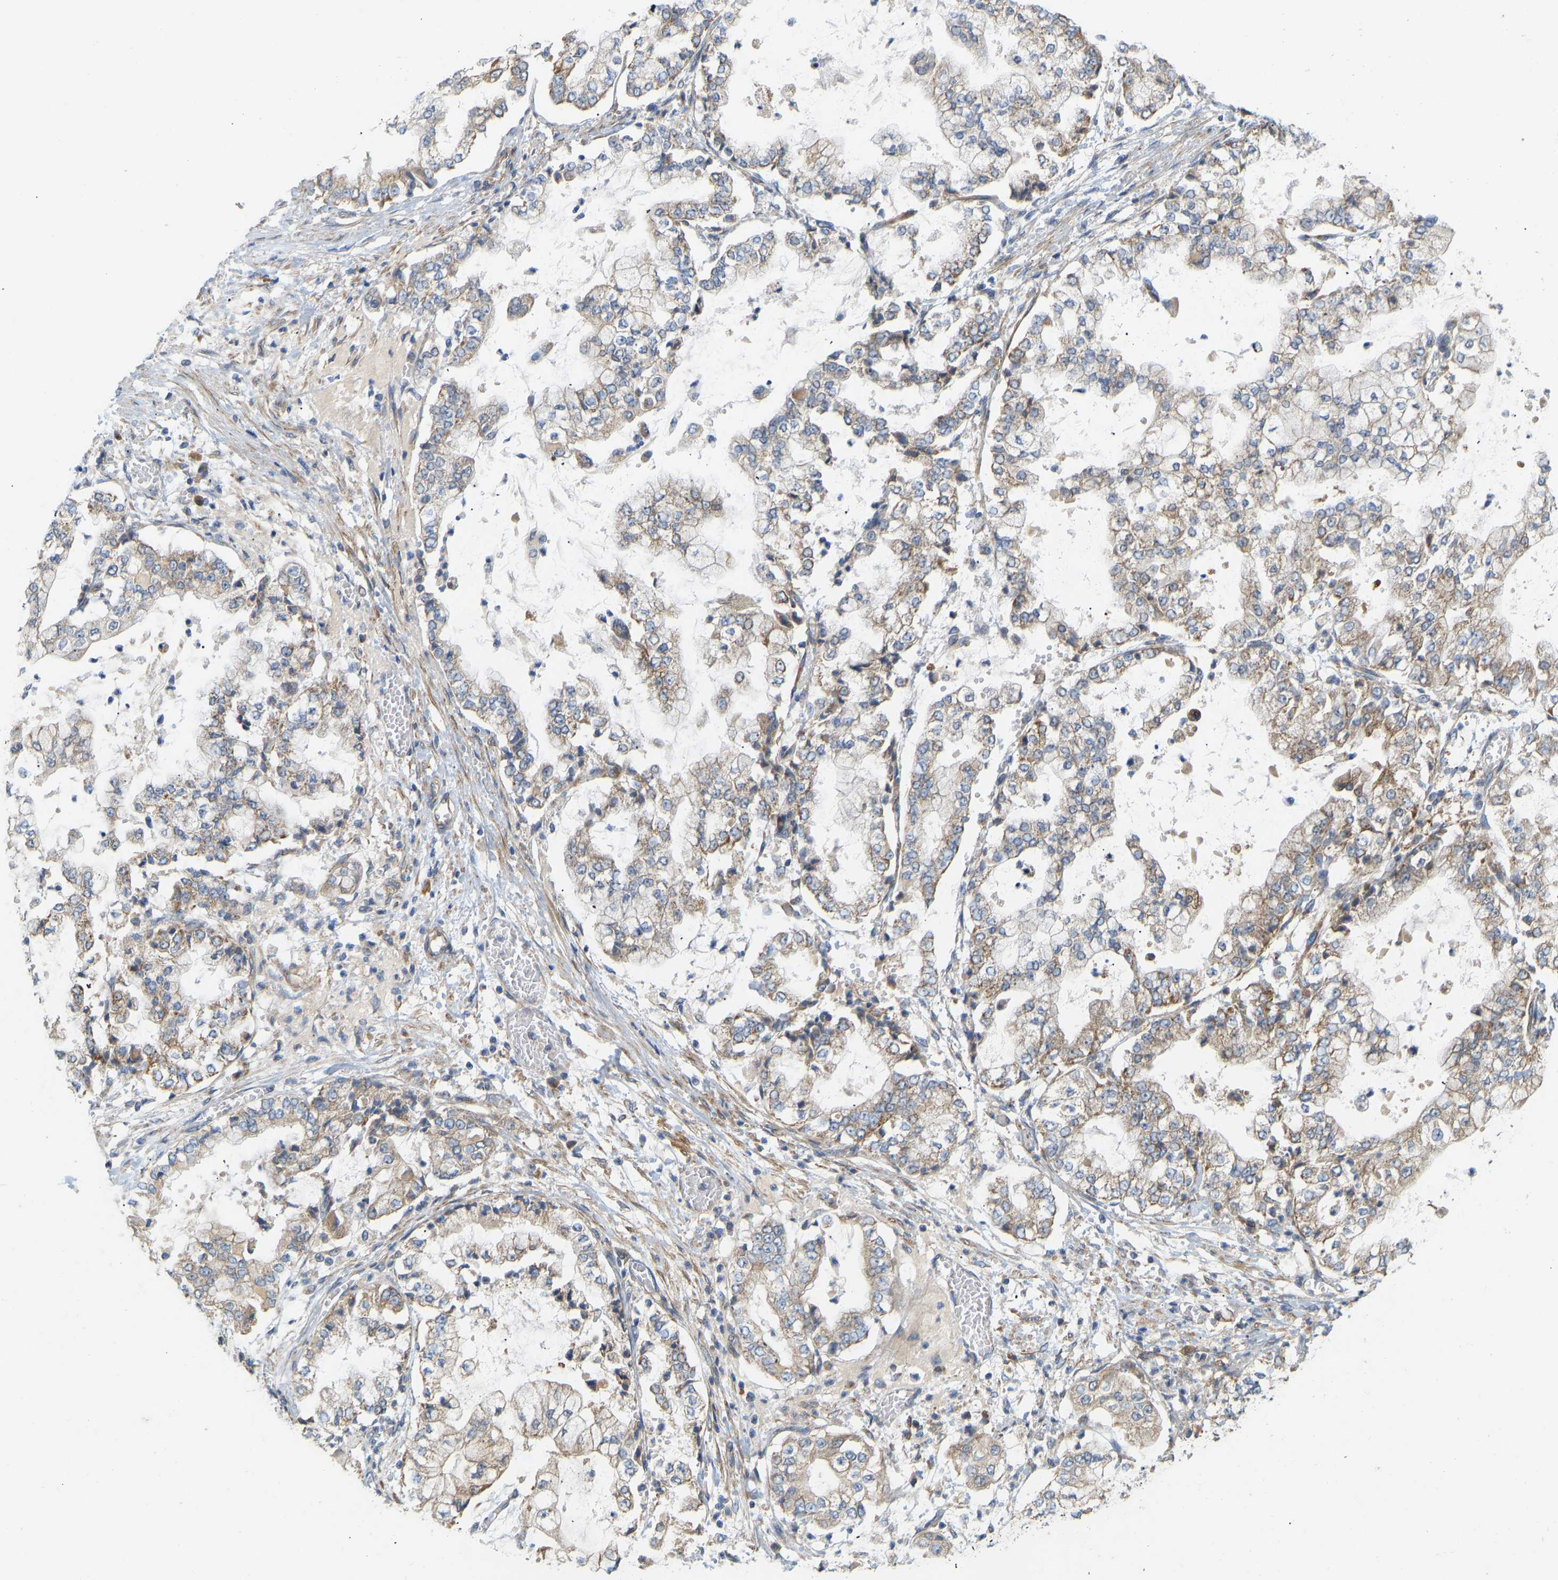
{"staining": {"intensity": "weak", "quantity": "25%-75%", "location": "cytoplasmic/membranous"}, "tissue": "stomach cancer", "cell_type": "Tumor cells", "image_type": "cancer", "snomed": [{"axis": "morphology", "description": "Adenocarcinoma, NOS"}, {"axis": "topography", "description": "Stomach"}], "caption": "Immunohistochemical staining of stomach cancer demonstrates weak cytoplasmic/membranous protein expression in about 25%-75% of tumor cells.", "gene": "HACD2", "patient": {"sex": "male", "age": 76}}